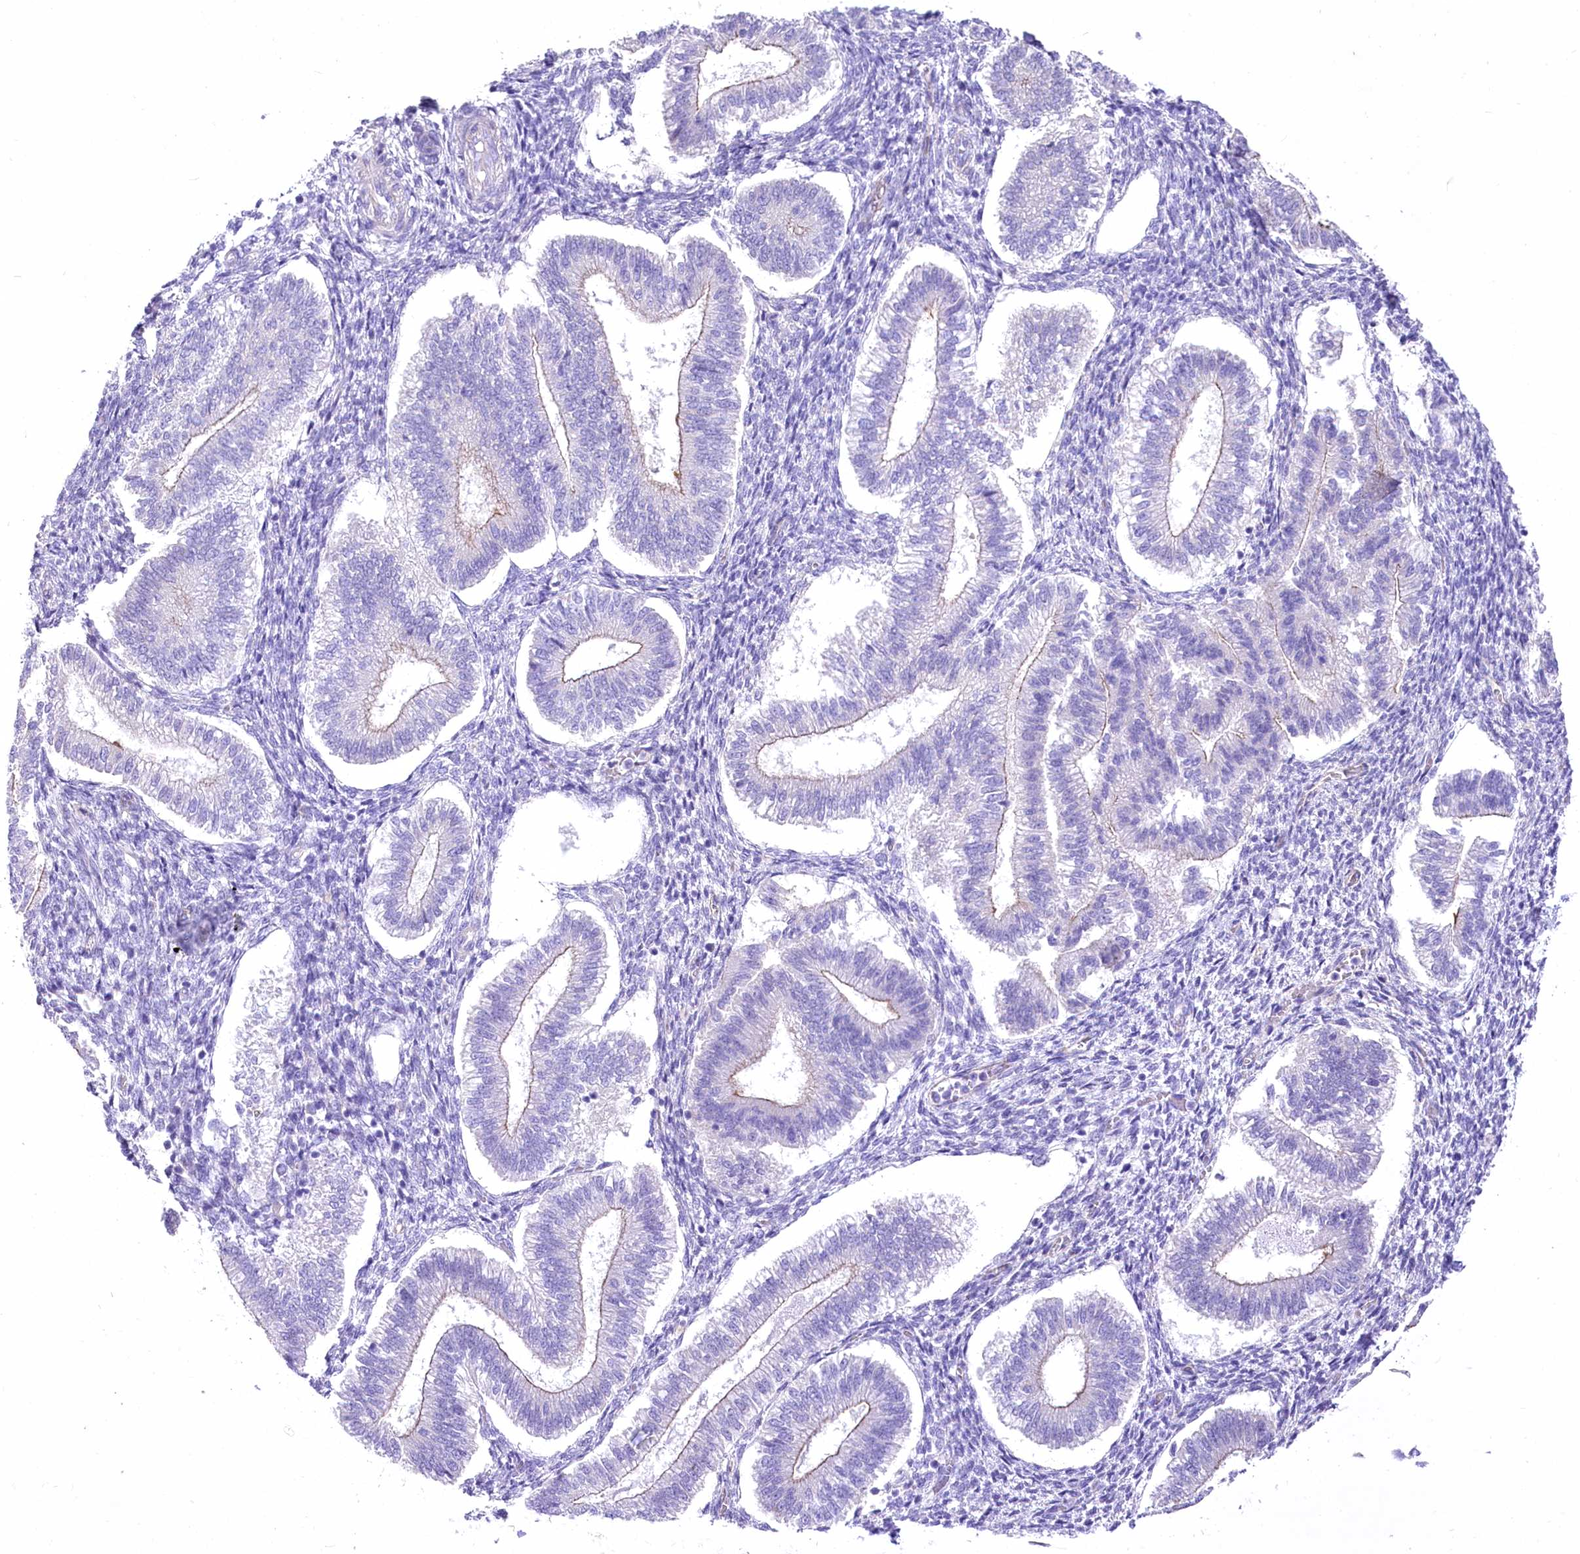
{"staining": {"intensity": "negative", "quantity": "none", "location": "none"}, "tissue": "endometrium", "cell_type": "Cells in endometrial stroma", "image_type": "normal", "snomed": [{"axis": "morphology", "description": "Normal tissue, NOS"}, {"axis": "topography", "description": "Endometrium"}], "caption": "DAB immunohistochemical staining of normal human endometrium displays no significant expression in cells in endometrial stroma. (IHC, brightfield microscopy, high magnification).", "gene": "LRRC34", "patient": {"sex": "female", "age": 25}}